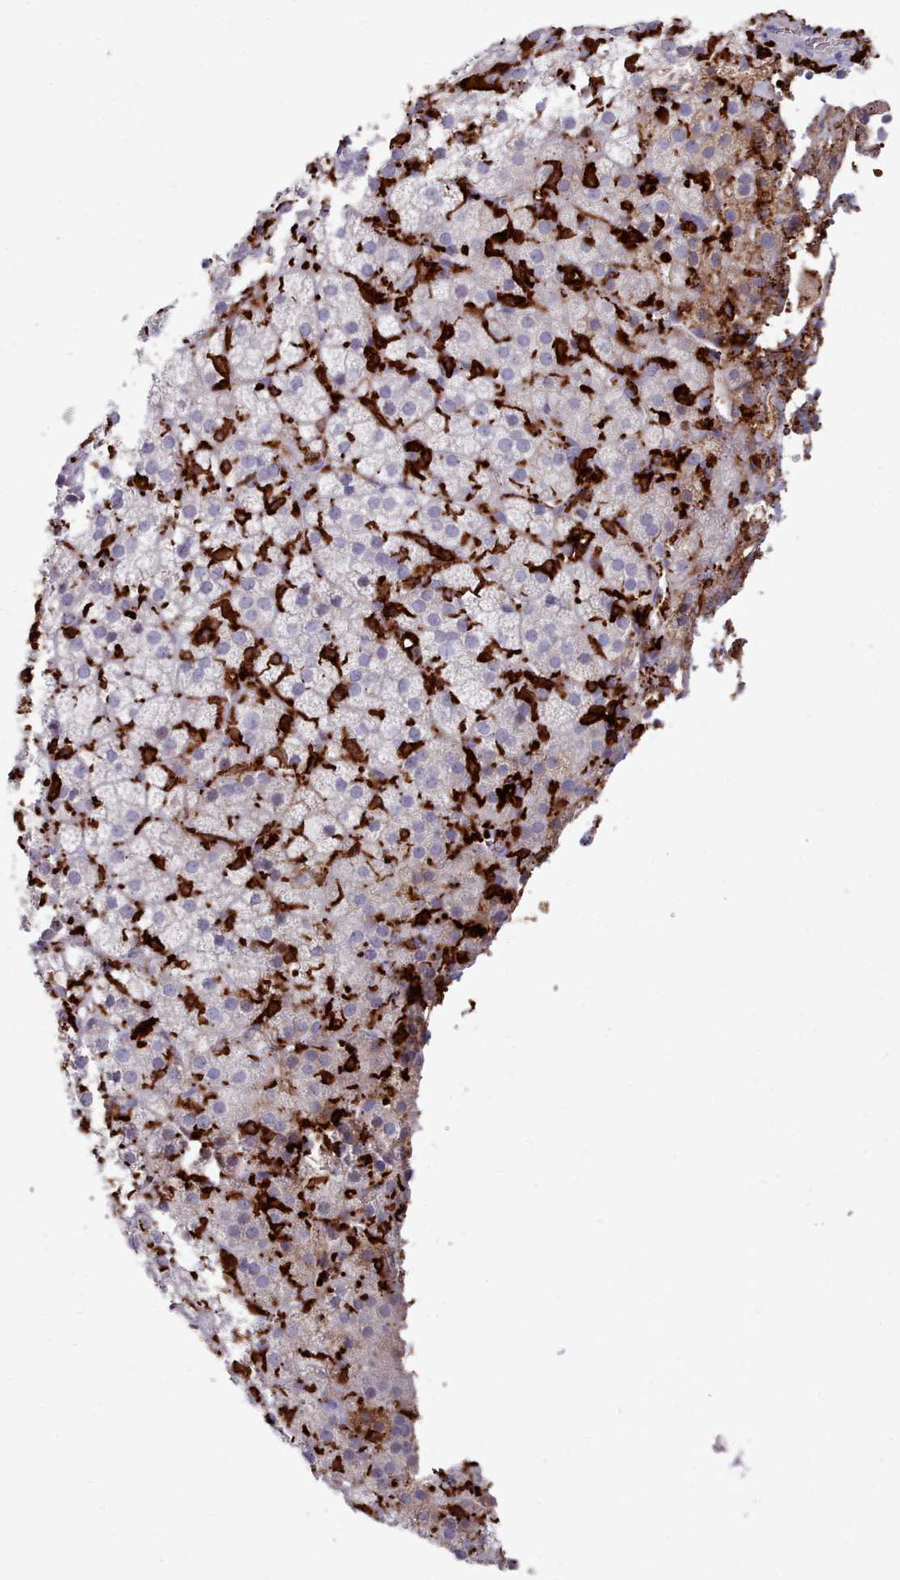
{"staining": {"intensity": "negative", "quantity": "none", "location": "none"}, "tissue": "adrenal gland", "cell_type": "Glandular cells", "image_type": "normal", "snomed": [{"axis": "morphology", "description": "Normal tissue, NOS"}, {"axis": "topography", "description": "Adrenal gland"}], "caption": "Immunohistochemistry image of normal adrenal gland: adrenal gland stained with DAB (3,3'-diaminobenzidine) reveals no significant protein positivity in glandular cells.", "gene": "AIF1", "patient": {"sex": "female", "age": 70}}